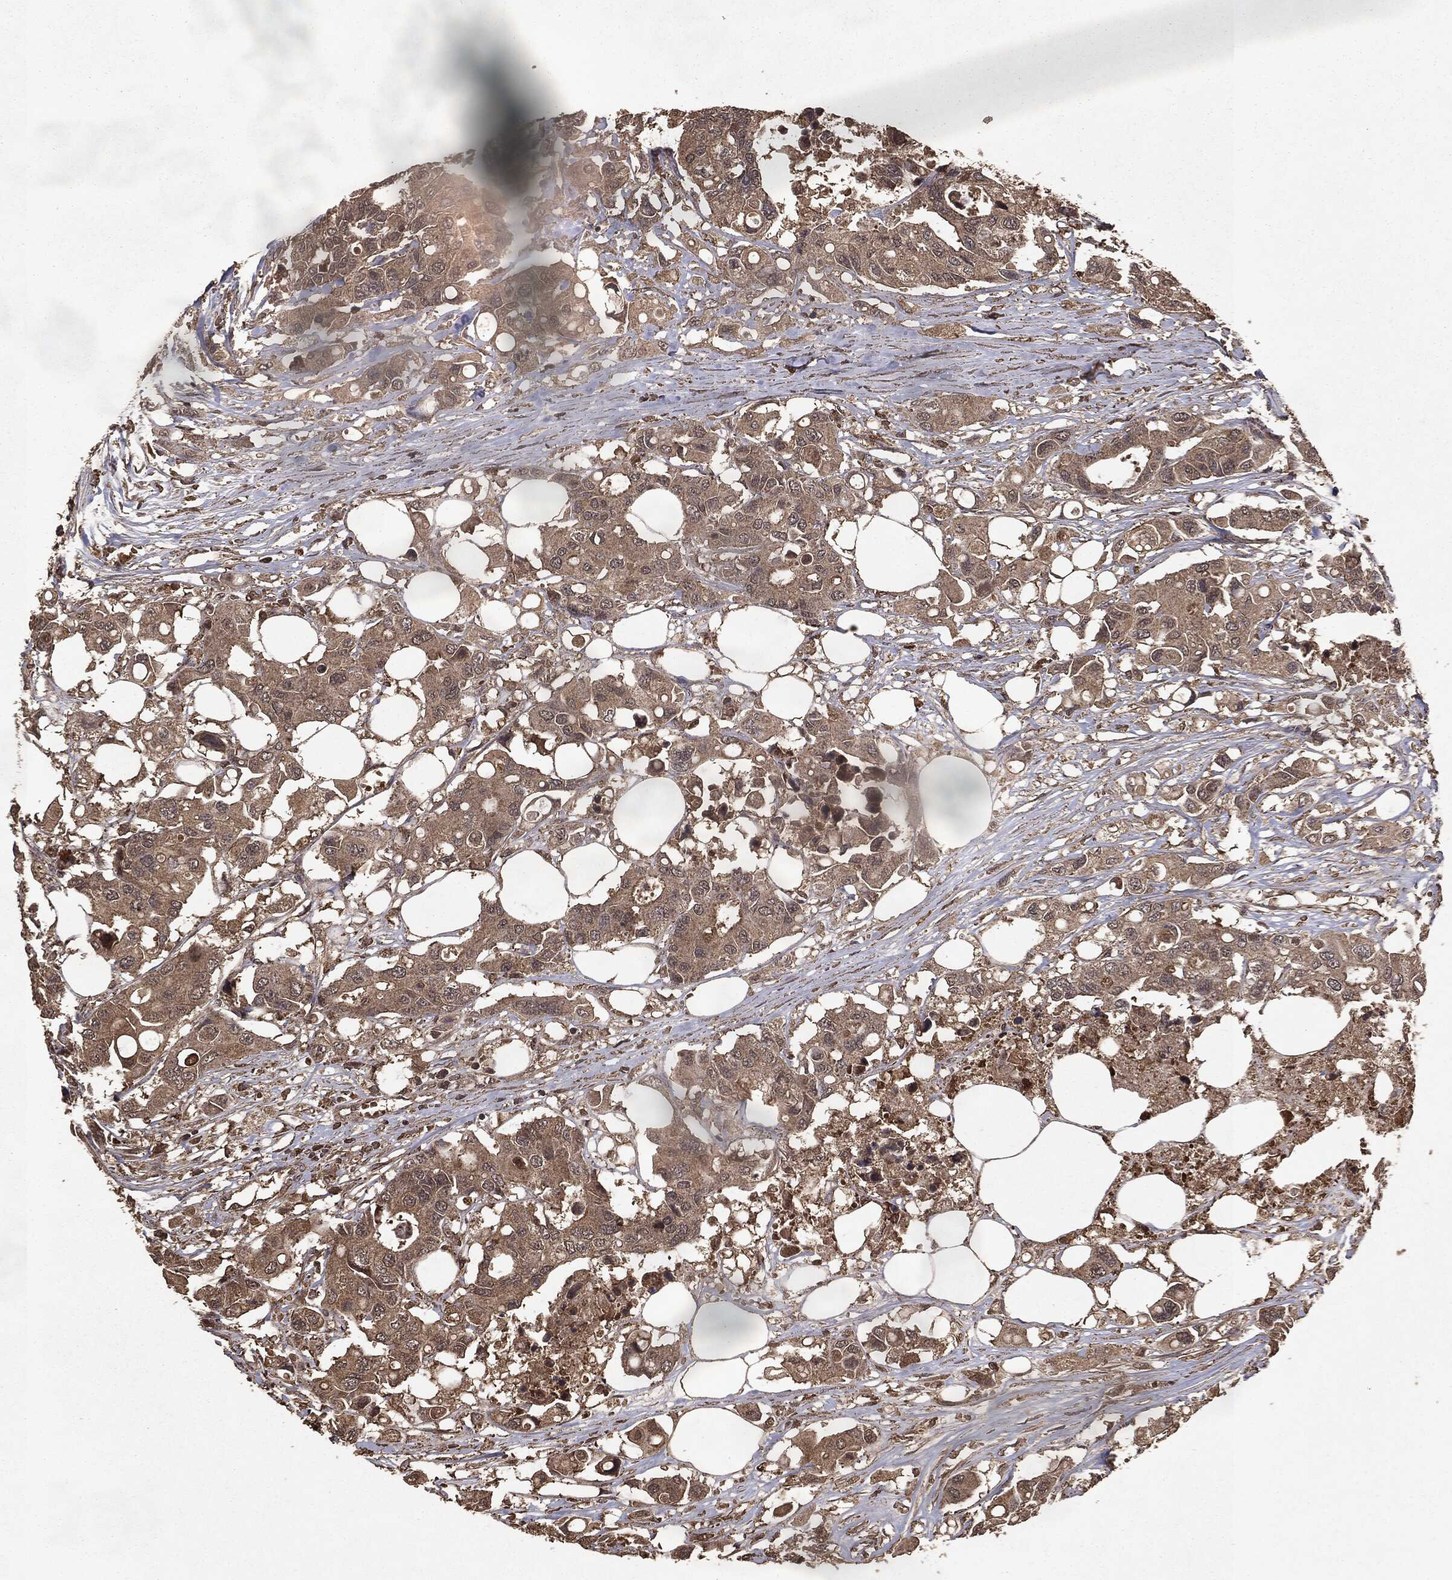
{"staining": {"intensity": "weak", "quantity": ">75%", "location": "cytoplasmic/membranous"}, "tissue": "colorectal cancer", "cell_type": "Tumor cells", "image_type": "cancer", "snomed": [{"axis": "morphology", "description": "Adenocarcinoma, NOS"}, {"axis": "topography", "description": "Colon"}], "caption": "Immunohistochemistry (DAB (3,3'-diaminobenzidine)) staining of human colorectal adenocarcinoma shows weak cytoplasmic/membranous protein positivity in about >75% of tumor cells. (IHC, brightfield microscopy, high magnification).", "gene": "NME1", "patient": {"sex": "male", "age": 77}}